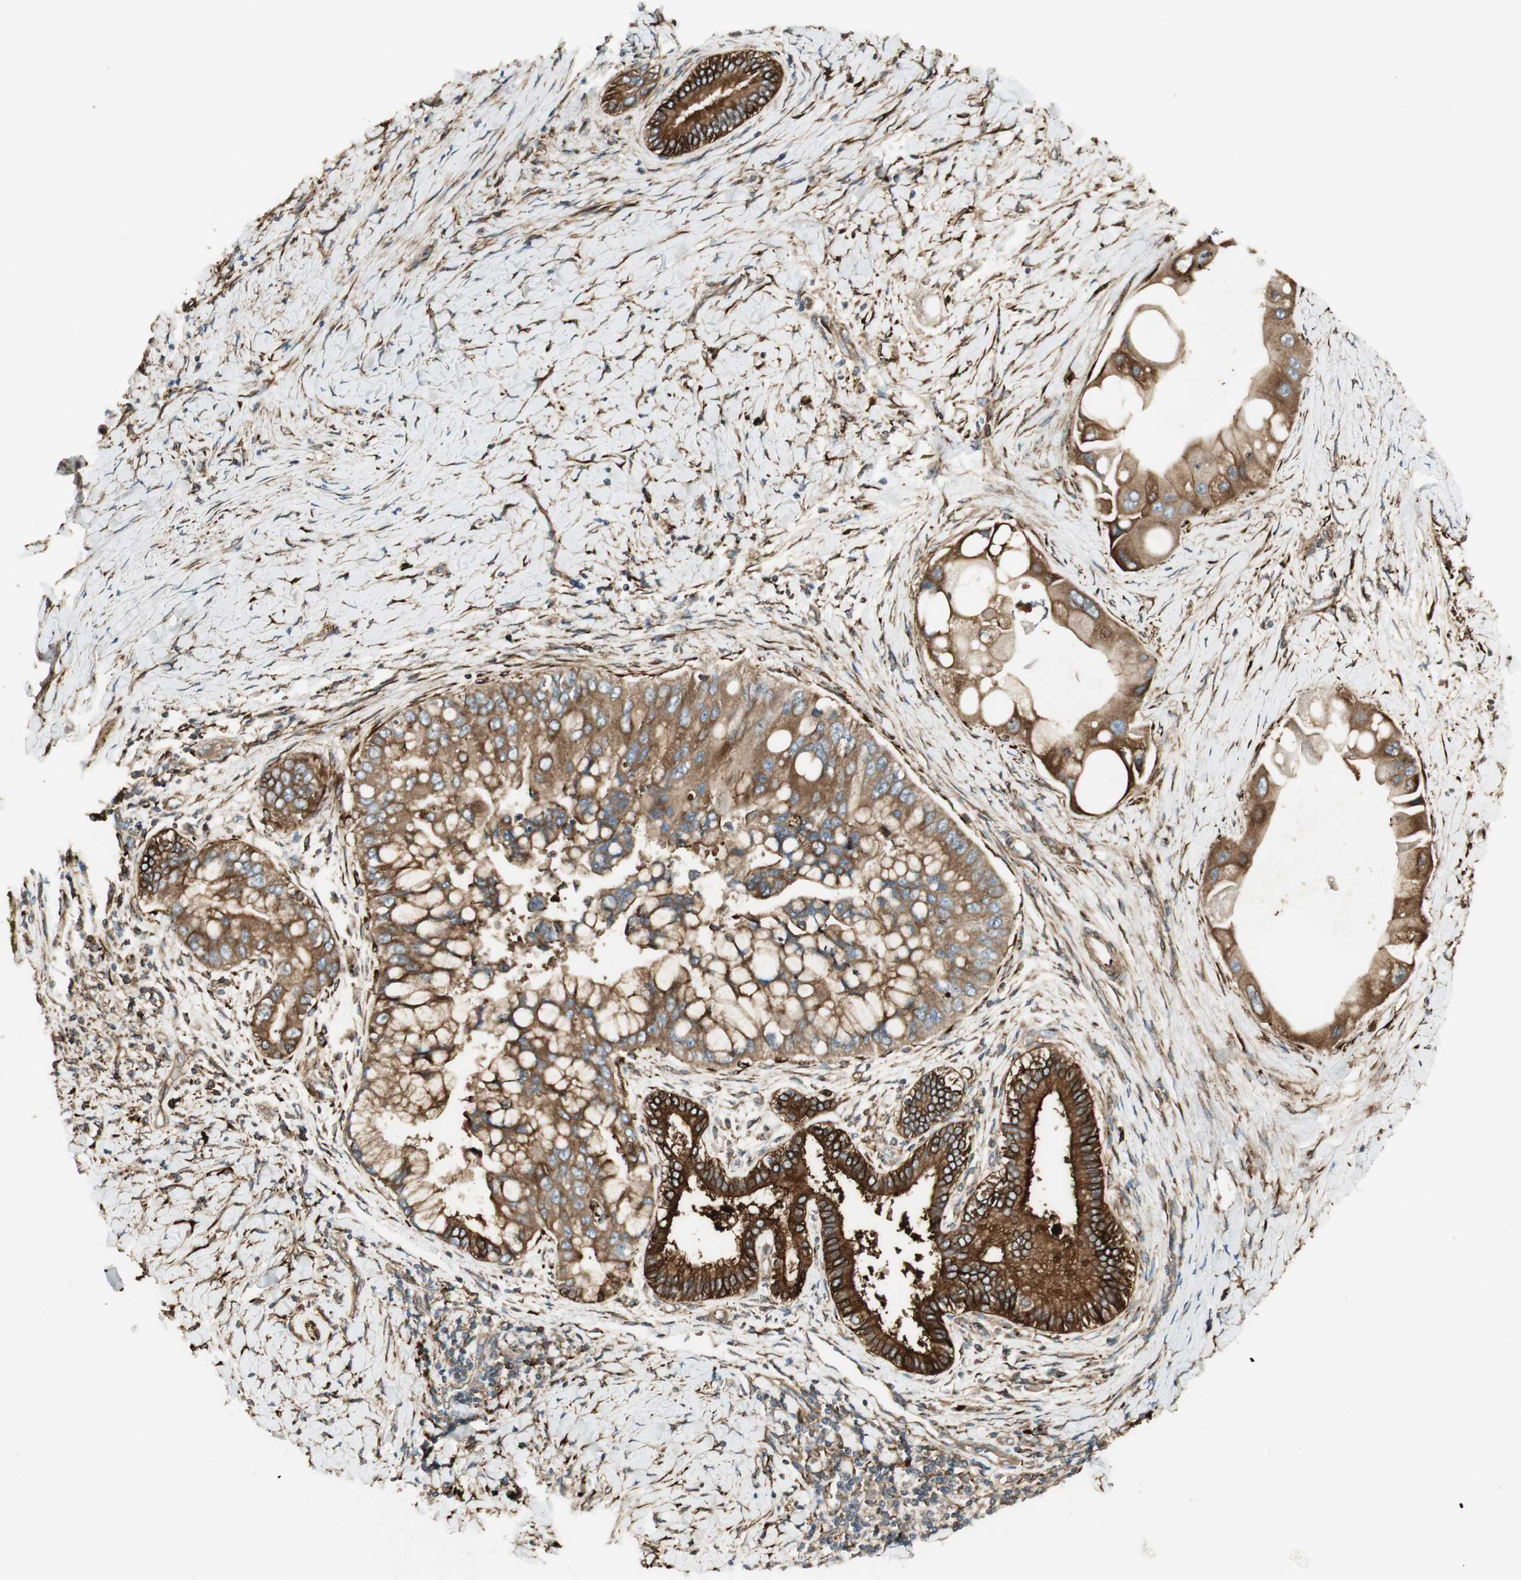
{"staining": {"intensity": "moderate", "quantity": ">75%", "location": "cytoplasmic/membranous"}, "tissue": "liver cancer", "cell_type": "Tumor cells", "image_type": "cancer", "snomed": [{"axis": "morphology", "description": "Normal tissue, NOS"}, {"axis": "morphology", "description": "Cholangiocarcinoma"}, {"axis": "topography", "description": "Liver"}, {"axis": "topography", "description": "Peripheral nerve tissue"}], "caption": "Liver cancer stained with IHC demonstrates moderate cytoplasmic/membranous expression in approximately >75% of tumor cells. (DAB (3,3'-diaminobenzidine) IHC, brown staining for protein, blue staining for nuclei).", "gene": "PRKG1", "patient": {"sex": "male", "age": 50}}